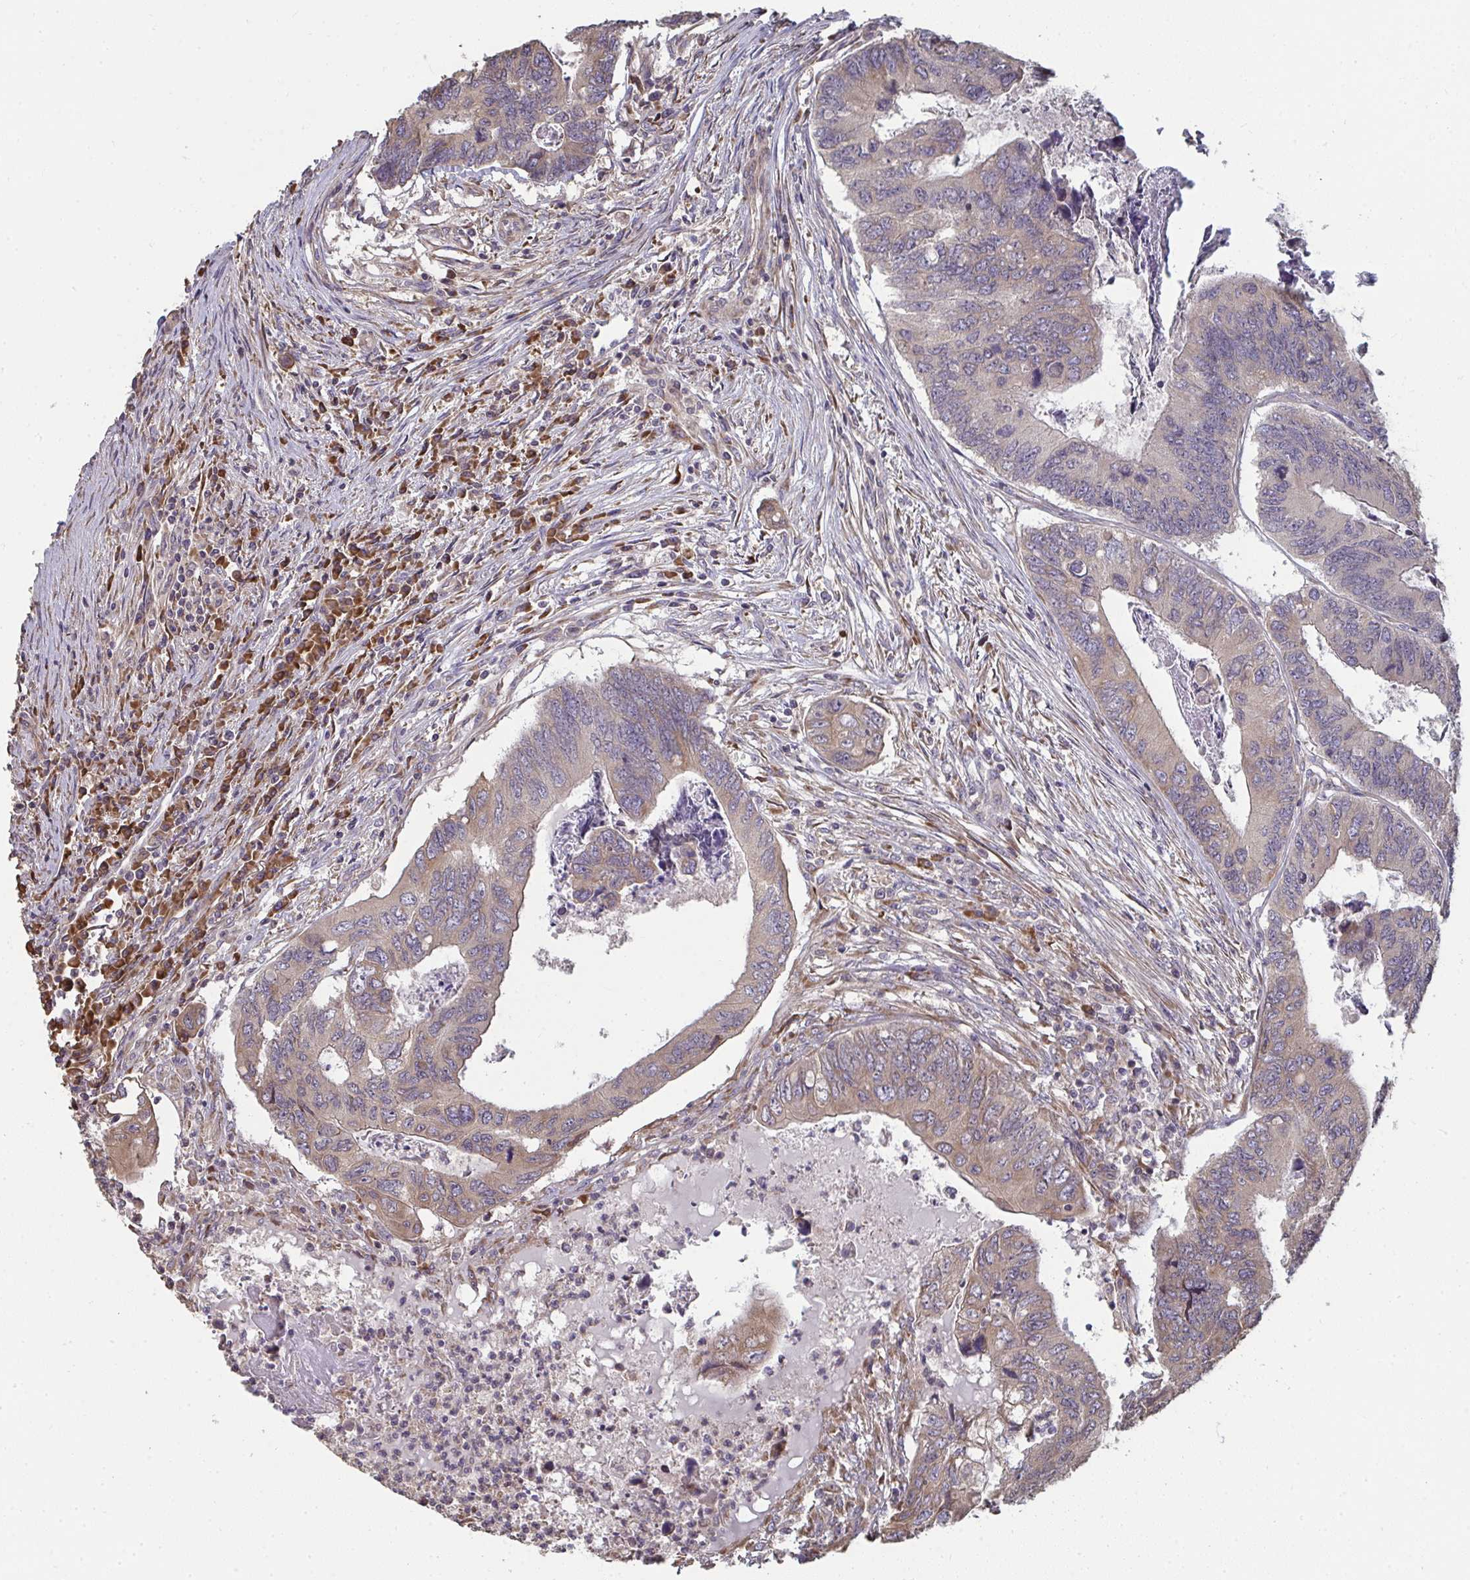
{"staining": {"intensity": "weak", "quantity": "25%-75%", "location": "cytoplasmic/membranous"}, "tissue": "colorectal cancer", "cell_type": "Tumor cells", "image_type": "cancer", "snomed": [{"axis": "morphology", "description": "Adenocarcinoma, NOS"}, {"axis": "topography", "description": "Colon"}], "caption": "High-magnification brightfield microscopy of colorectal adenocarcinoma stained with DAB (brown) and counterstained with hematoxylin (blue). tumor cells exhibit weak cytoplasmic/membranous expression is seen in about25%-75% of cells. (IHC, brightfield microscopy, high magnification).", "gene": "ZFYVE28", "patient": {"sex": "female", "age": 67}}